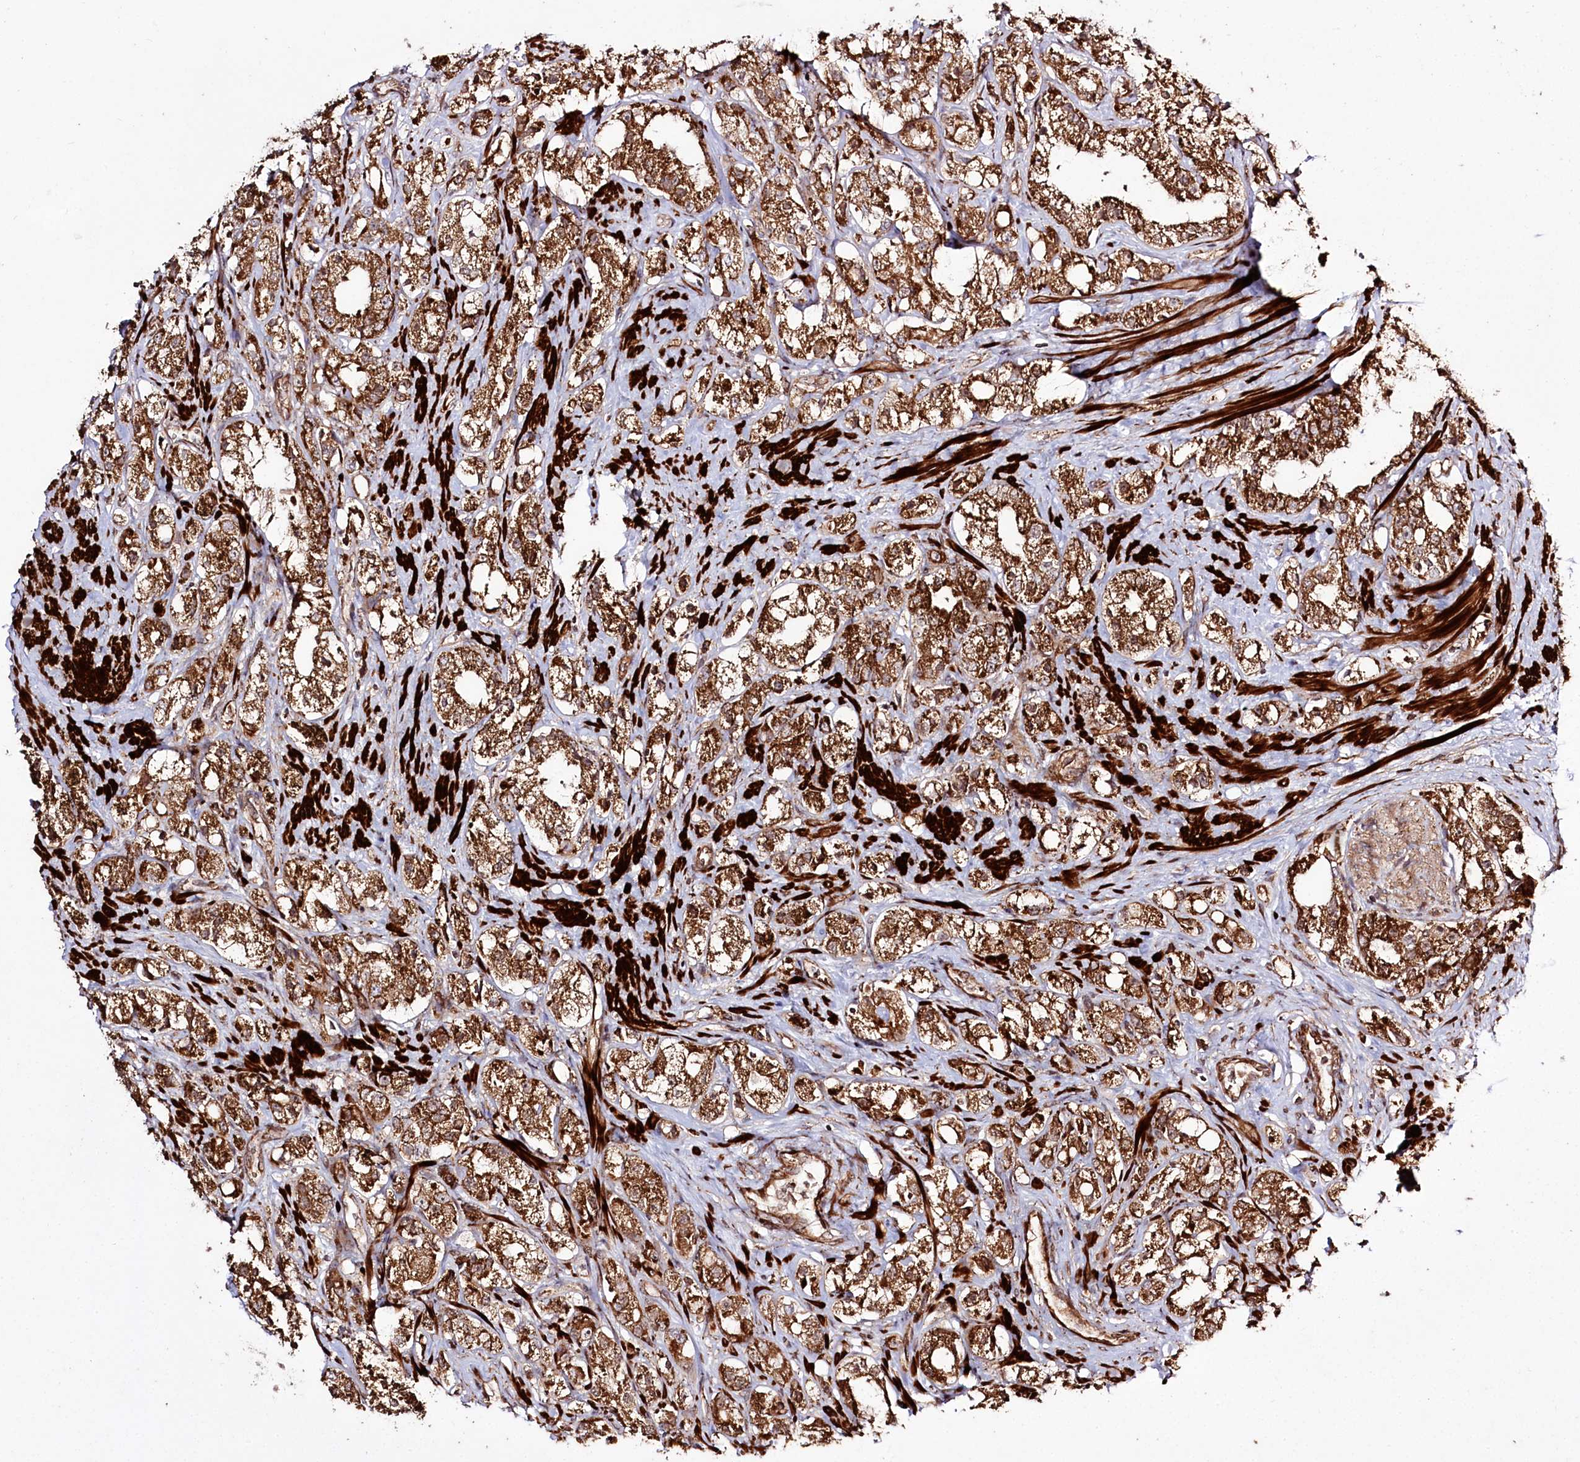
{"staining": {"intensity": "moderate", "quantity": ">75%", "location": "cytoplasmic/membranous"}, "tissue": "prostate cancer", "cell_type": "Tumor cells", "image_type": "cancer", "snomed": [{"axis": "morphology", "description": "Adenocarcinoma, NOS"}, {"axis": "topography", "description": "Prostate"}], "caption": "Immunohistochemical staining of human prostate cancer (adenocarcinoma) shows moderate cytoplasmic/membranous protein expression in about >75% of tumor cells.", "gene": "REXO2", "patient": {"sex": "male", "age": 79}}